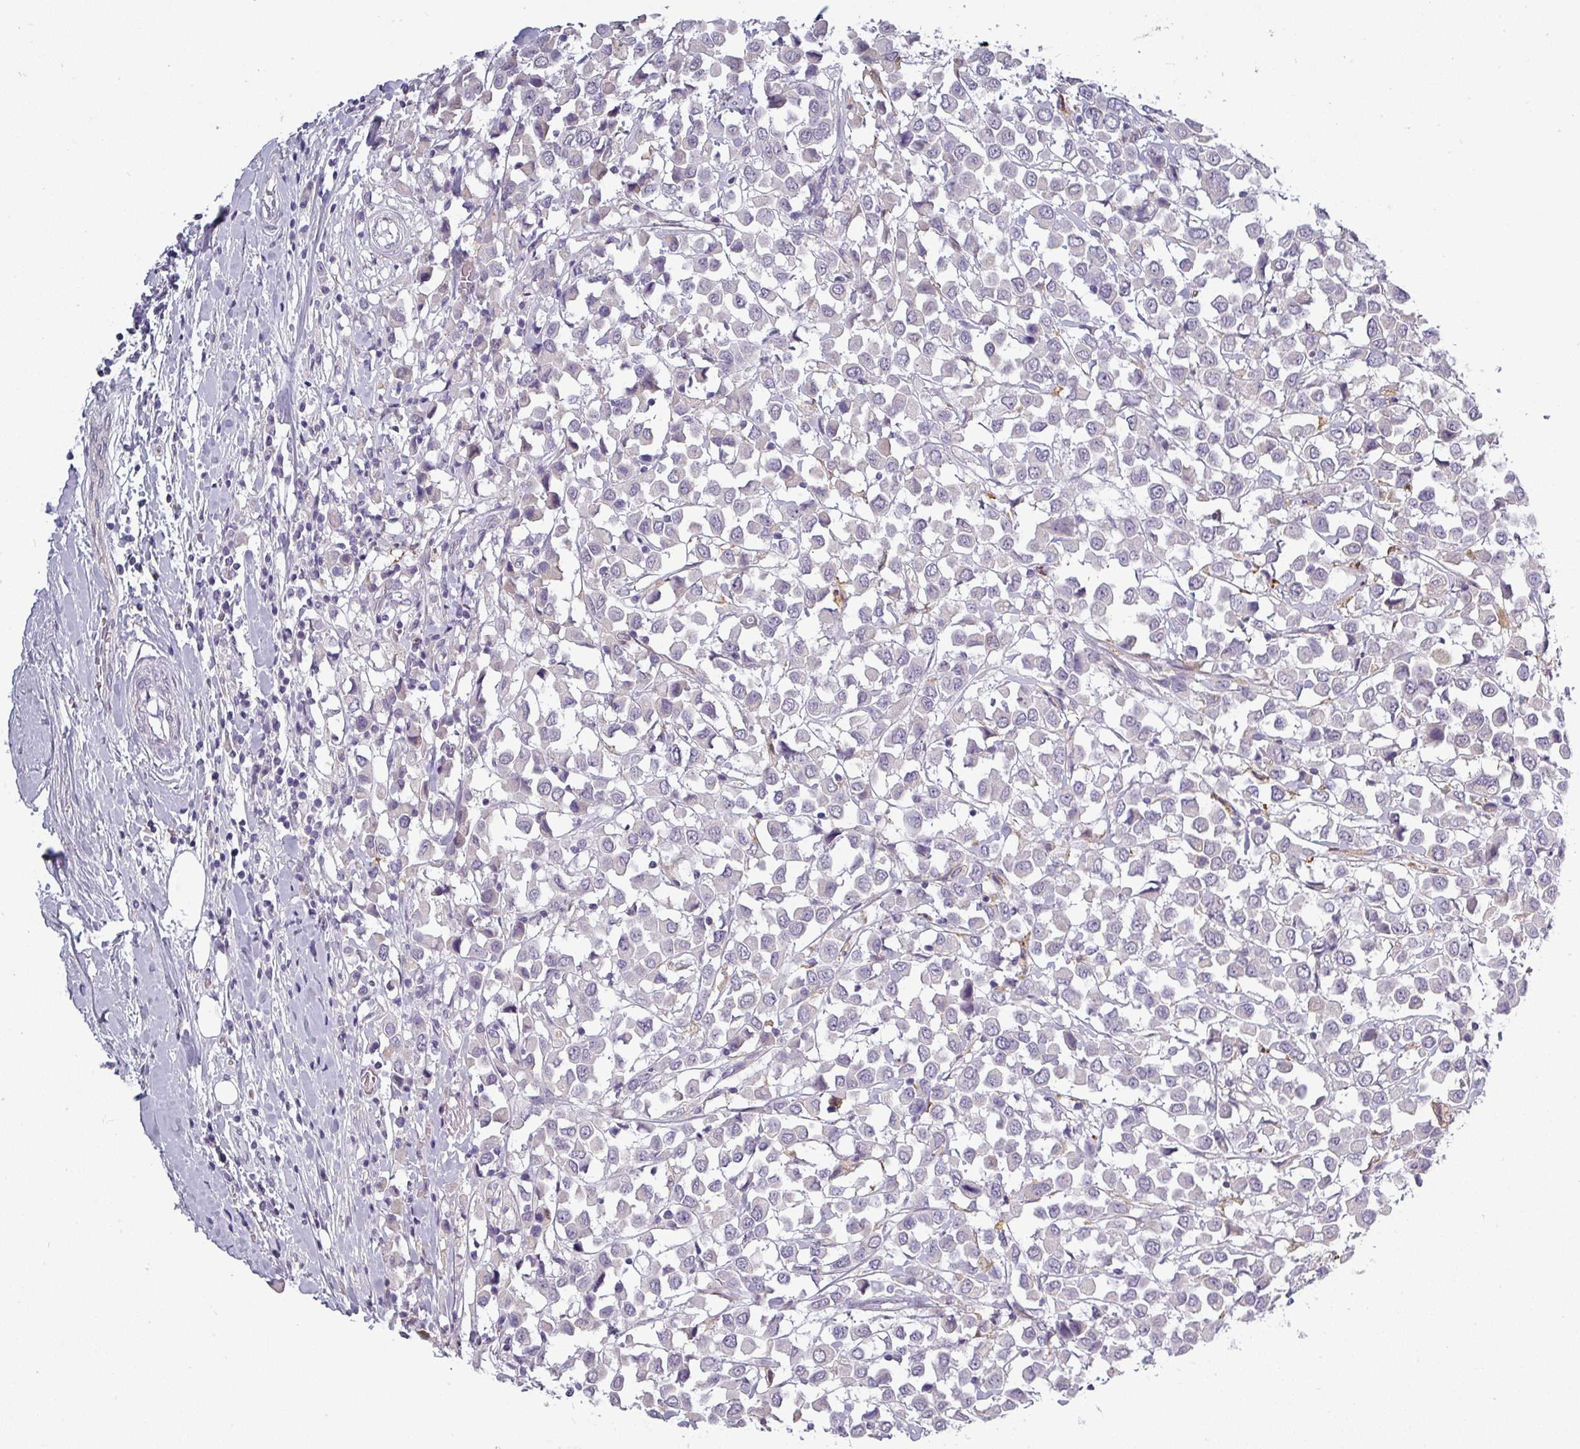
{"staining": {"intensity": "negative", "quantity": "none", "location": "none"}, "tissue": "breast cancer", "cell_type": "Tumor cells", "image_type": "cancer", "snomed": [{"axis": "morphology", "description": "Duct carcinoma"}, {"axis": "topography", "description": "Breast"}], "caption": "This is a micrograph of IHC staining of breast invasive ductal carcinoma, which shows no positivity in tumor cells.", "gene": "SLC26A9", "patient": {"sex": "female", "age": 61}}